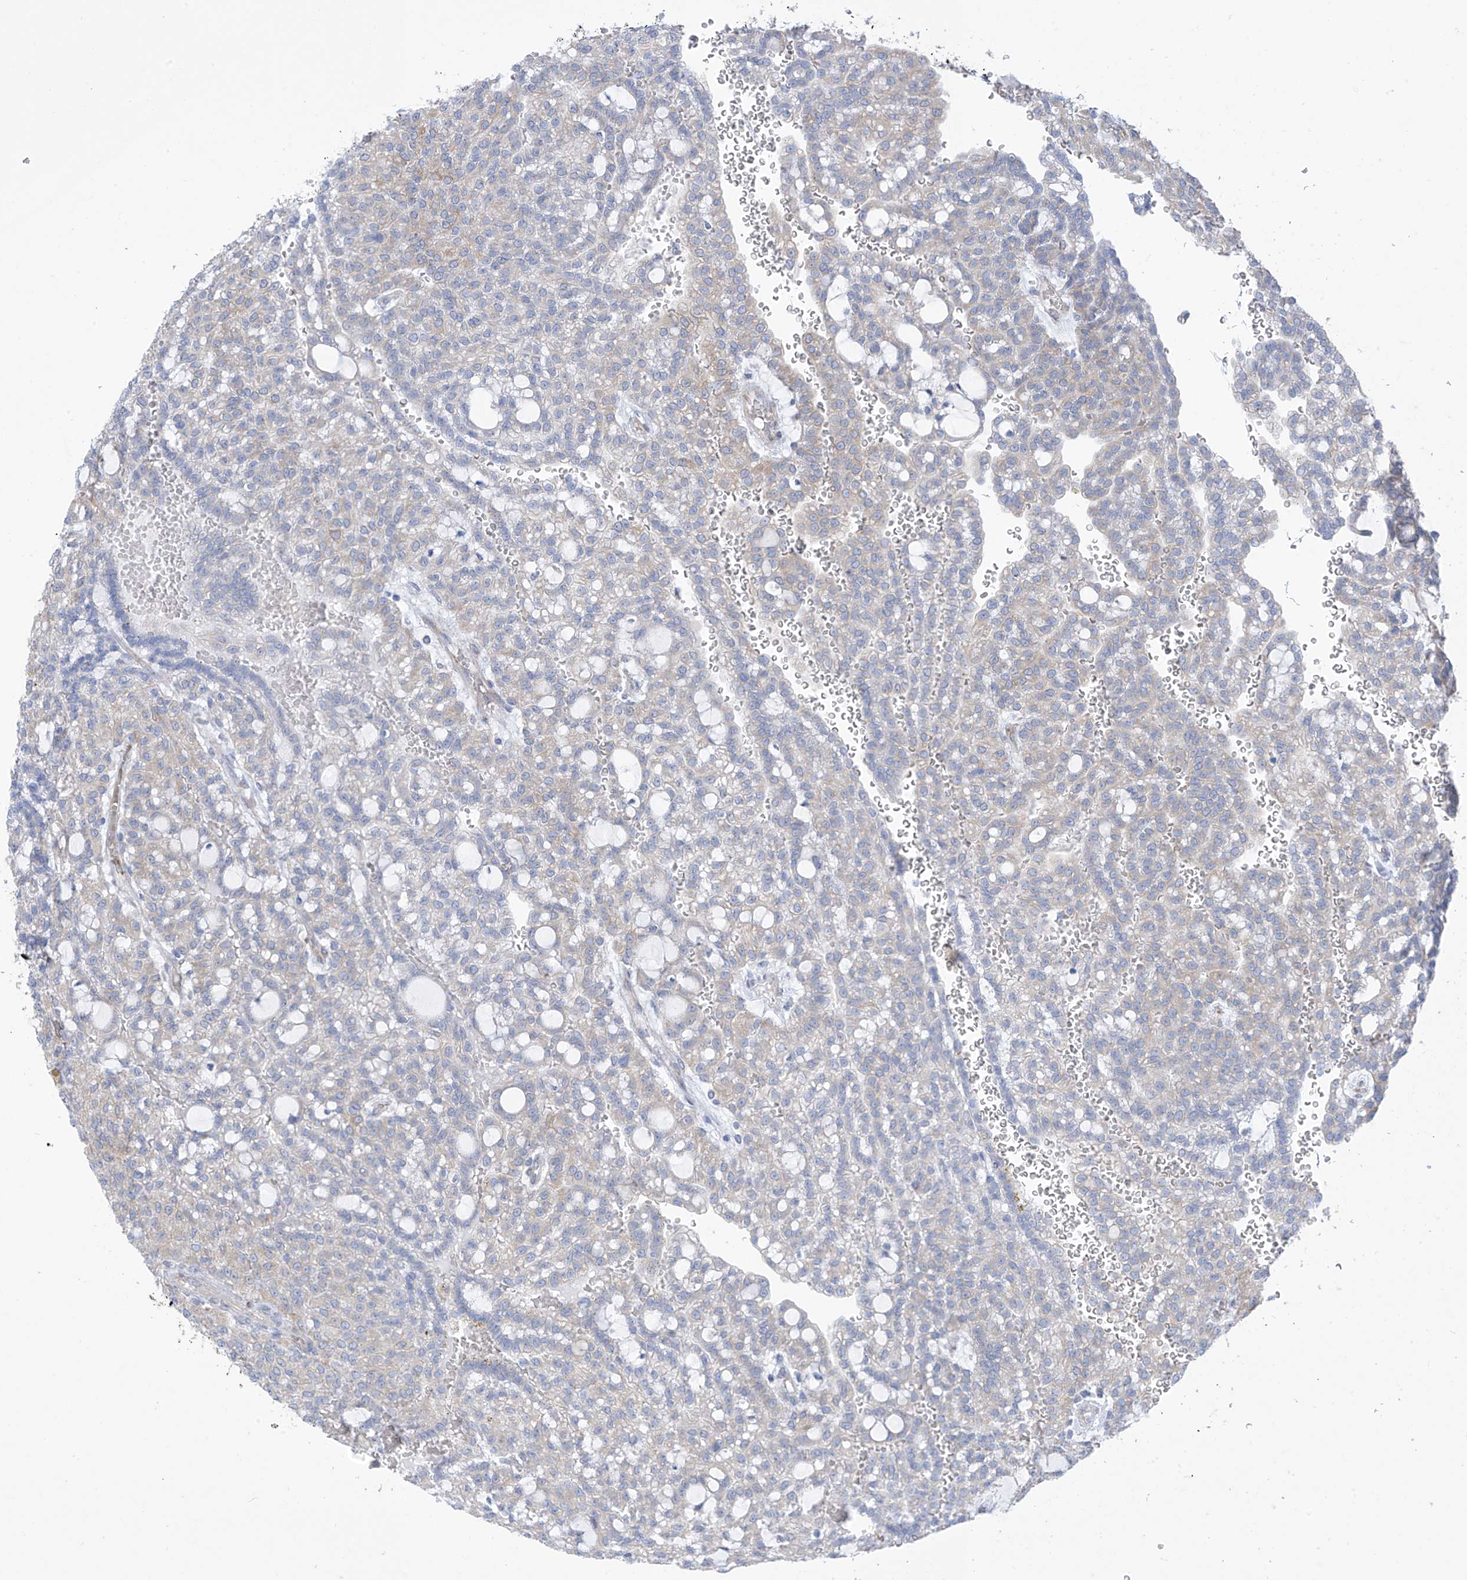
{"staining": {"intensity": "negative", "quantity": "none", "location": "none"}, "tissue": "renal cancer", "cell_type": "Tumor cells", "image_type": "cancer", "snomed": [{"axis": "morphology", "description": "Adenocarcinoma, NOS"}, {"axis": "topography", "description": "Kidney"}], "caption": "IHC histopathology image of neoplastic tissue: renal adenocarcinoma stained with DAB displays no significant protein expression in tumor cells.", "gene": "RCN2", "patient": {"sex": "male", "age": 63}}